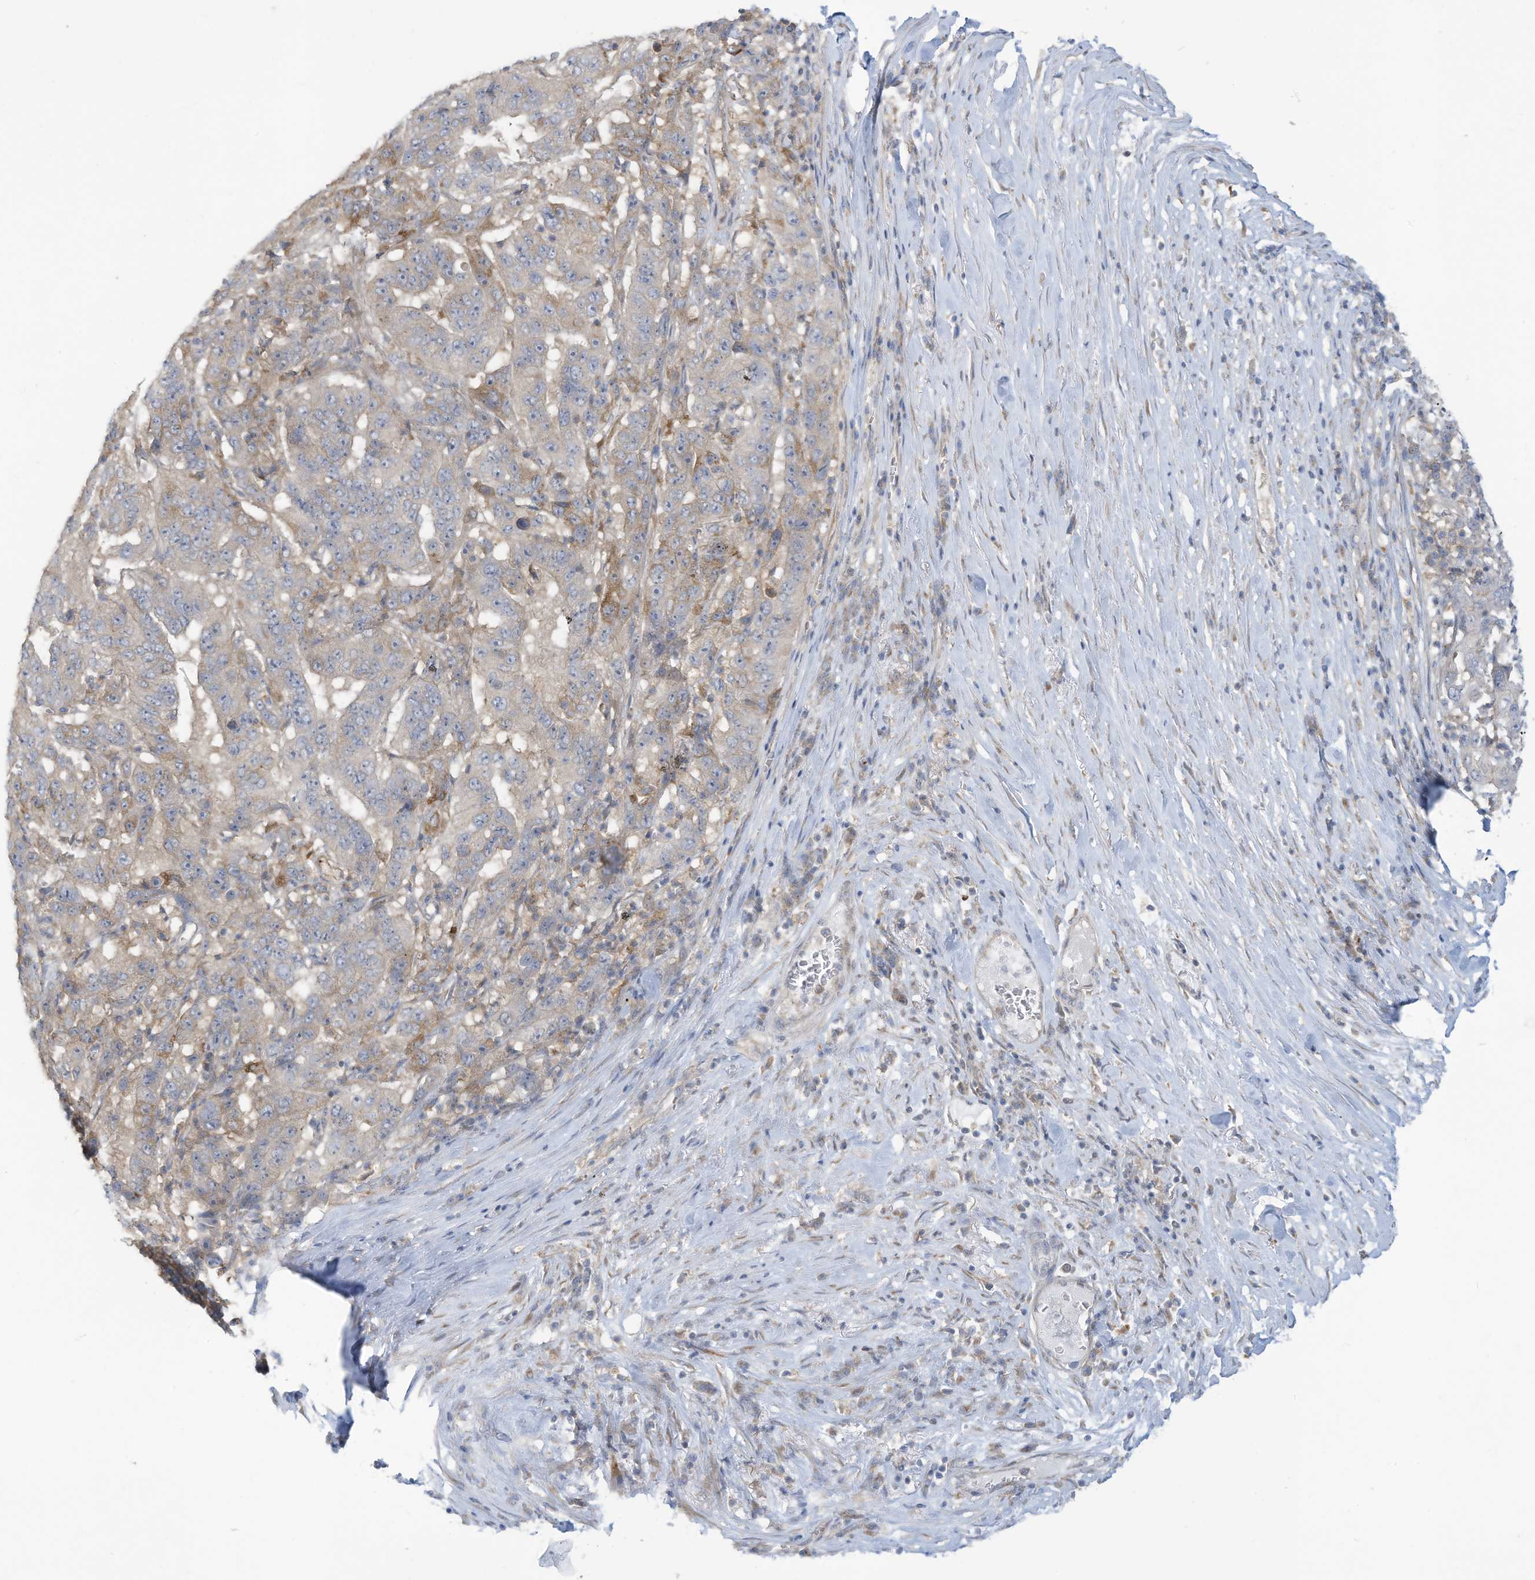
{"staining": {"intensity": "negative", "quantity": "none", "location": "none"}, "tissue": "pancreatic cancer", "cell_type": "Tumor cells", "image_type": "cancer", "snomed": [{"axis": "morphology", "description": "Adenocarcinoma, NOS"}, {"axis": "topography", "description": "Pancreas"}], "caption": "Adenocarcinoma (pancreatic) was stained to show a protein in brown. There is no significant staining in tumor cells.", "gene": "ADAT2", "patient": {"sex": "male", "age": 63}}